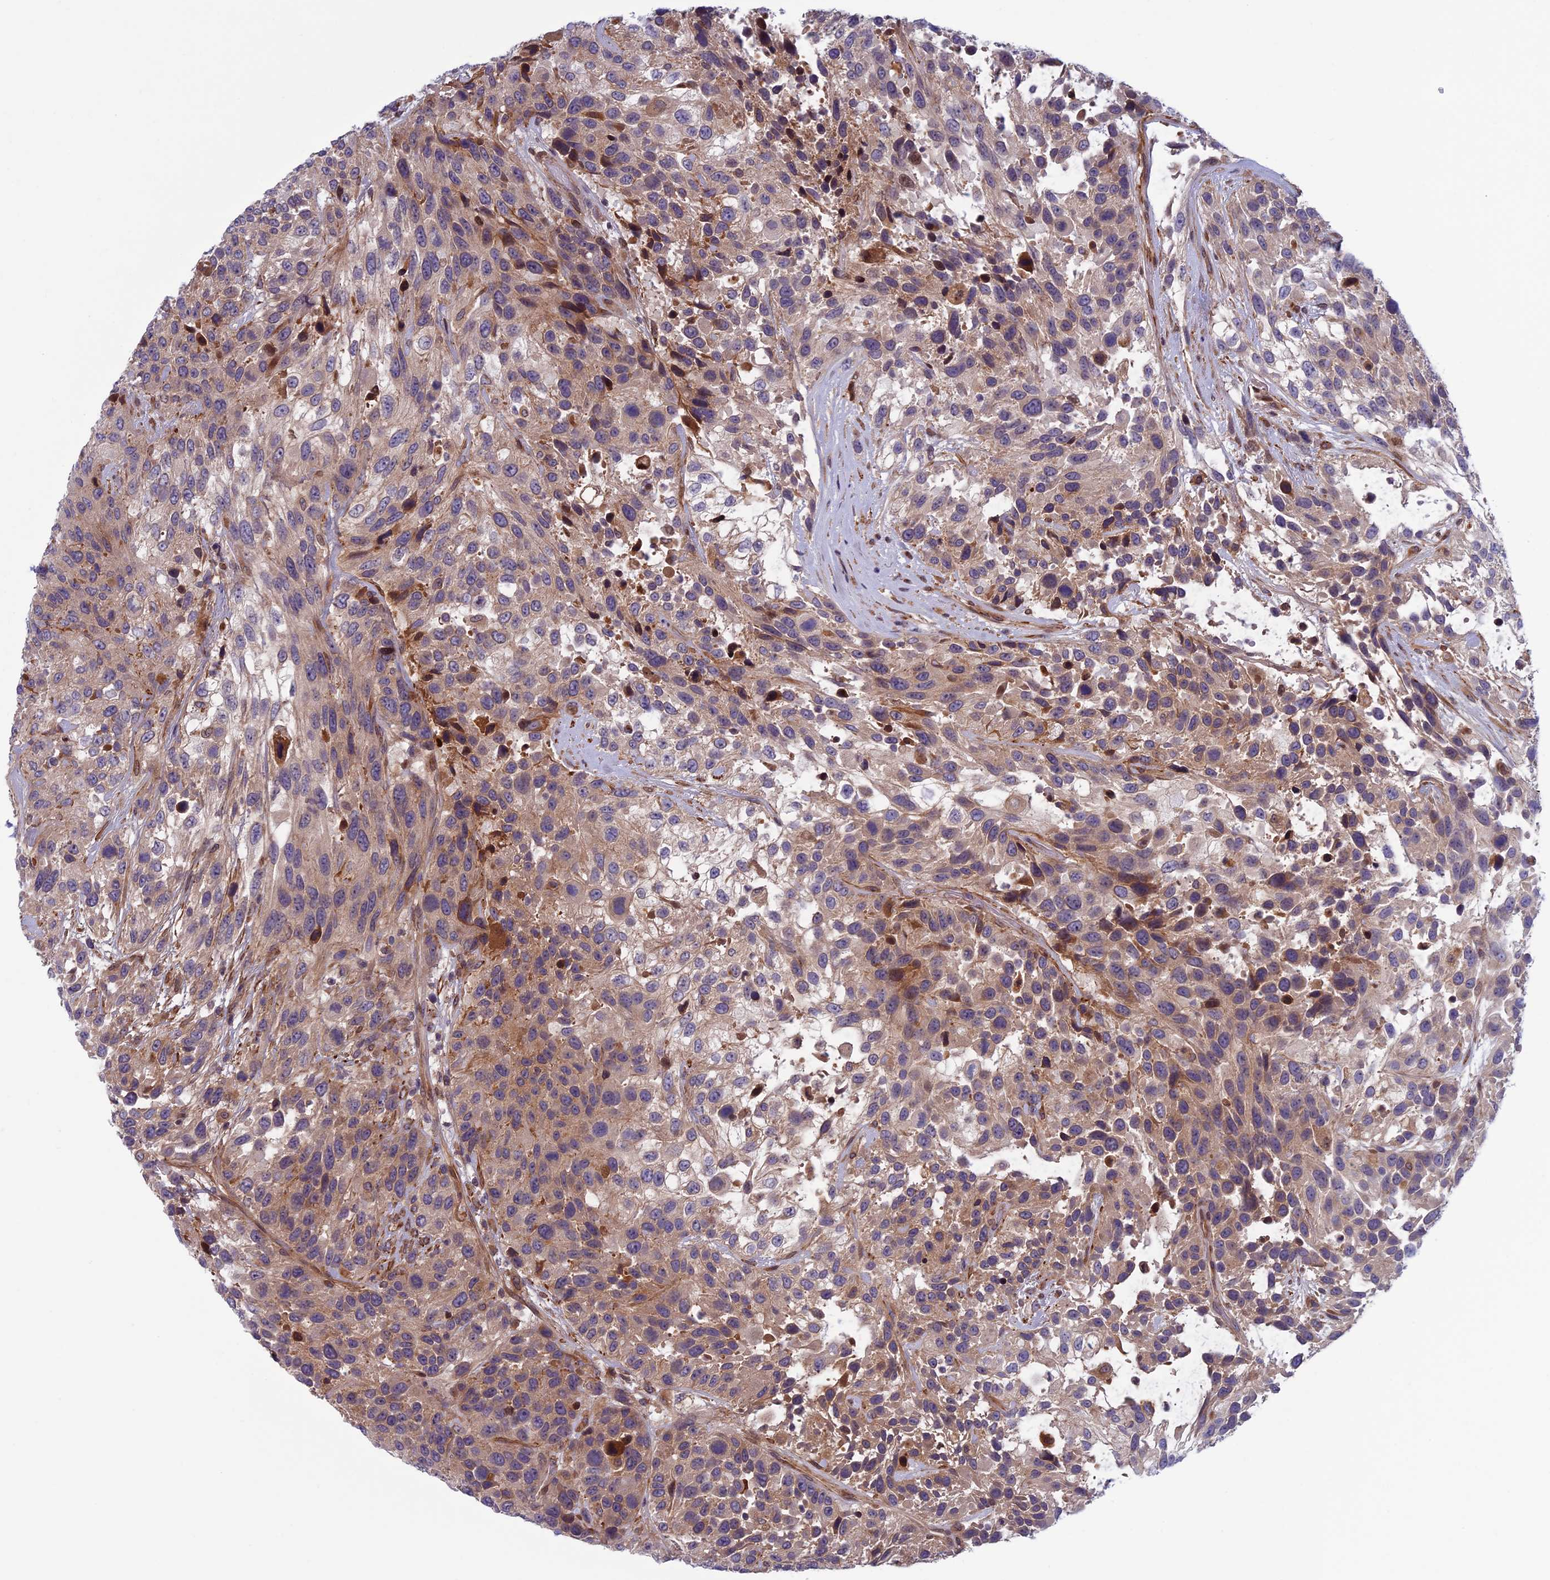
{"staining": {"intensity": "moderate", "quantity": "<25%", "location": "cytoplasmic/membranous"}, "tissue": "urothelial cancer", "cell_type": "Tumor cells", "image_type": "cancer", "snomed": [{"axis": "morphology", "description": "Urothelial carcinoma, High grade"}, {"axis": "topography", "description": "Urinary bladder"}], "caption": "Immunohistochemical staining of human high-grade urothelial carcinoma demonstrates low levels of moderate cytoplasmic/membranous protein staining in about <25% of tumor cells.", "gene": "FADS1", "patient": {"sex": "female", "age": 70}}